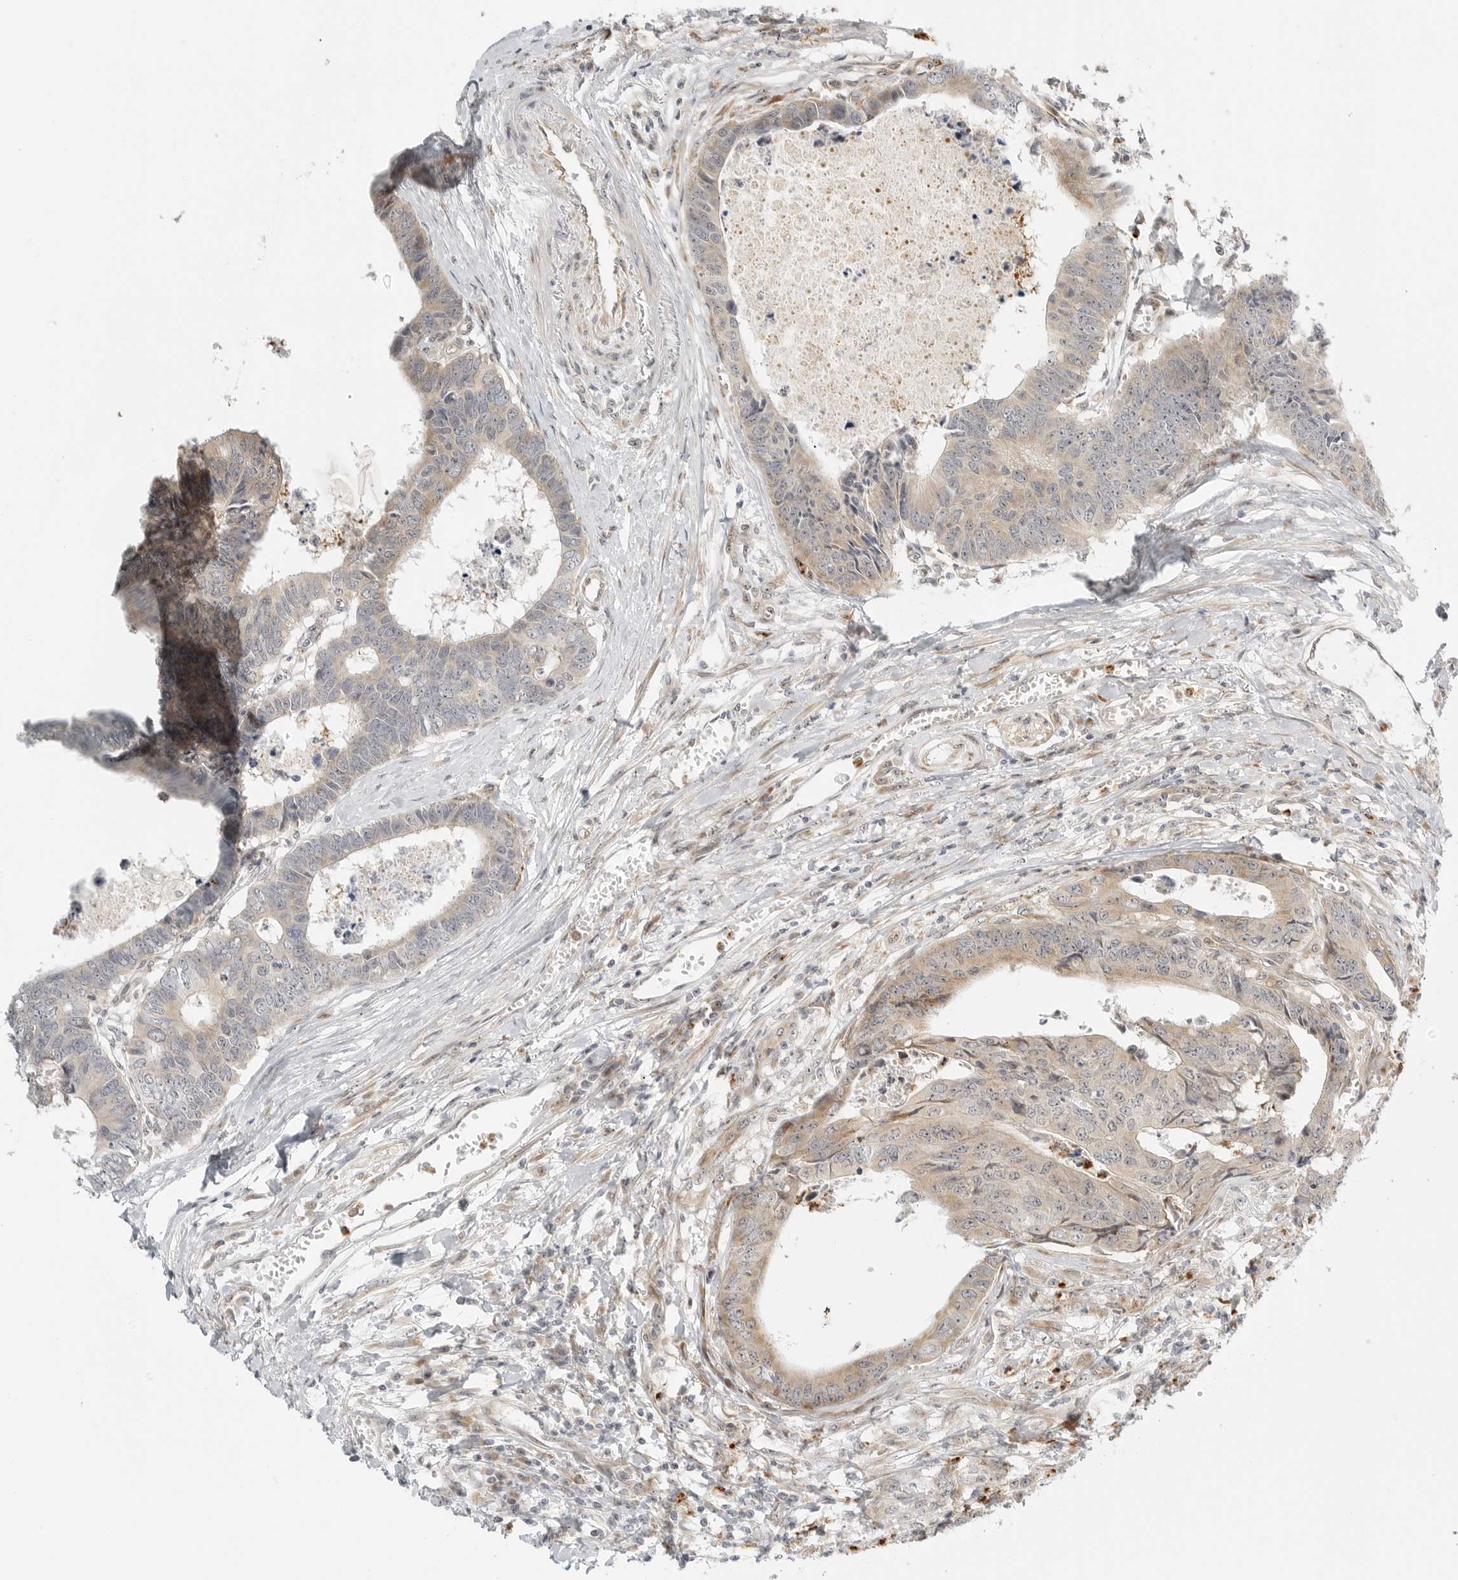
{"staining": {"intensity": "weak", "quantity": ">75%", "location": "cytoplasmic/membranous,nuclear"}, "tissue": "colorectal cancer", "cell_type": "Tumor cells", "image_type": "cancer", "snomed": [{"axis": "morphology", "description": "Adenocarcinoma, NOS"}, {"axis": "topography", "description": "Rectum"}], "caption": "A histopathology image showing weak cytoplasmic/membranous and nuclear positivity in approximately >75% of tumor cells in adenocarcinoma (colorectal), as visualized by brown immunohistochemical staining.", "gene": "DSCC1", "patient": {"sex": "male", "age": 84}}